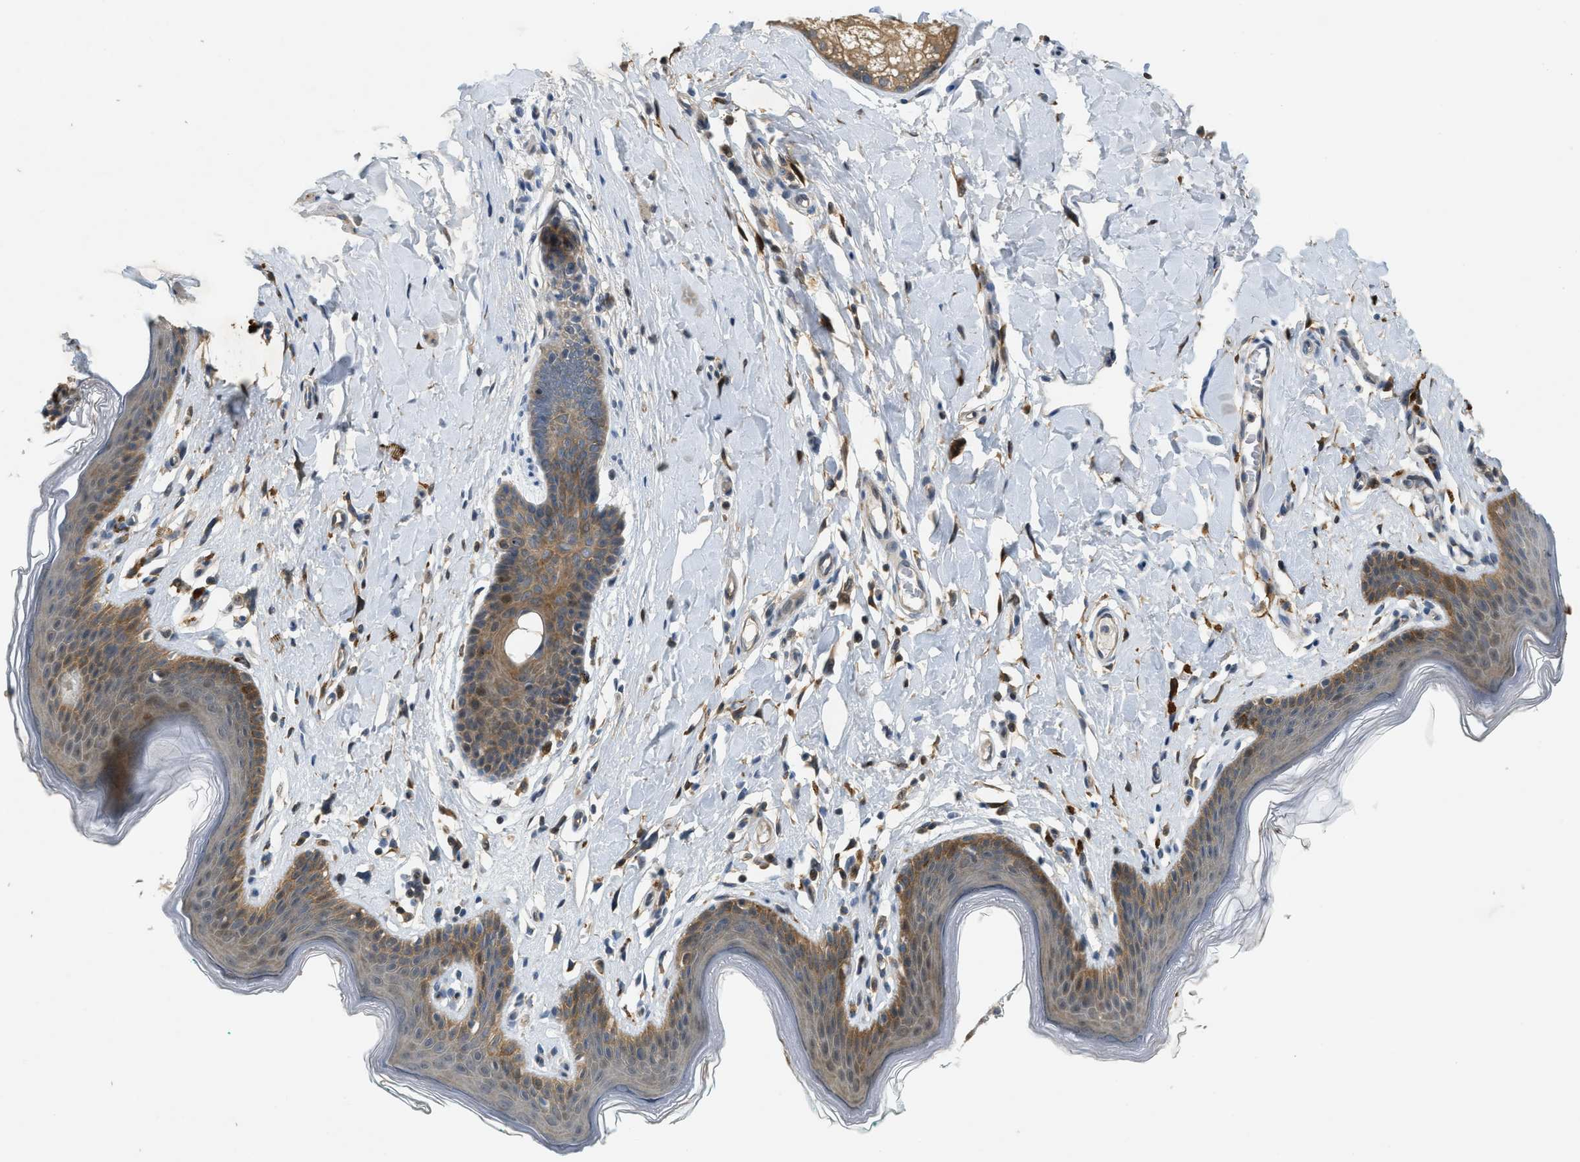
{"staining": {"intensity": "moderate", "quantity": ">75%", "location": "cytoplasmic/membranous,nuclear"}, "tissue": "skin", "cell_type": "Epidermal cells", "image_type": "normal", "snomed": [{"axis": "morphology", "description": "Normal tissue, NOS"}, {"axis": "topography", "description": "Vulva"}], "caption": "About >75% of epidermal cells in normal human skin display moderate cytoplasmic/membranous,nuclear protein positivity as visualized by brown immunohistochemical staining.", "gene": "PDCL3", "patient": {"sex": "female", "age": 66}}